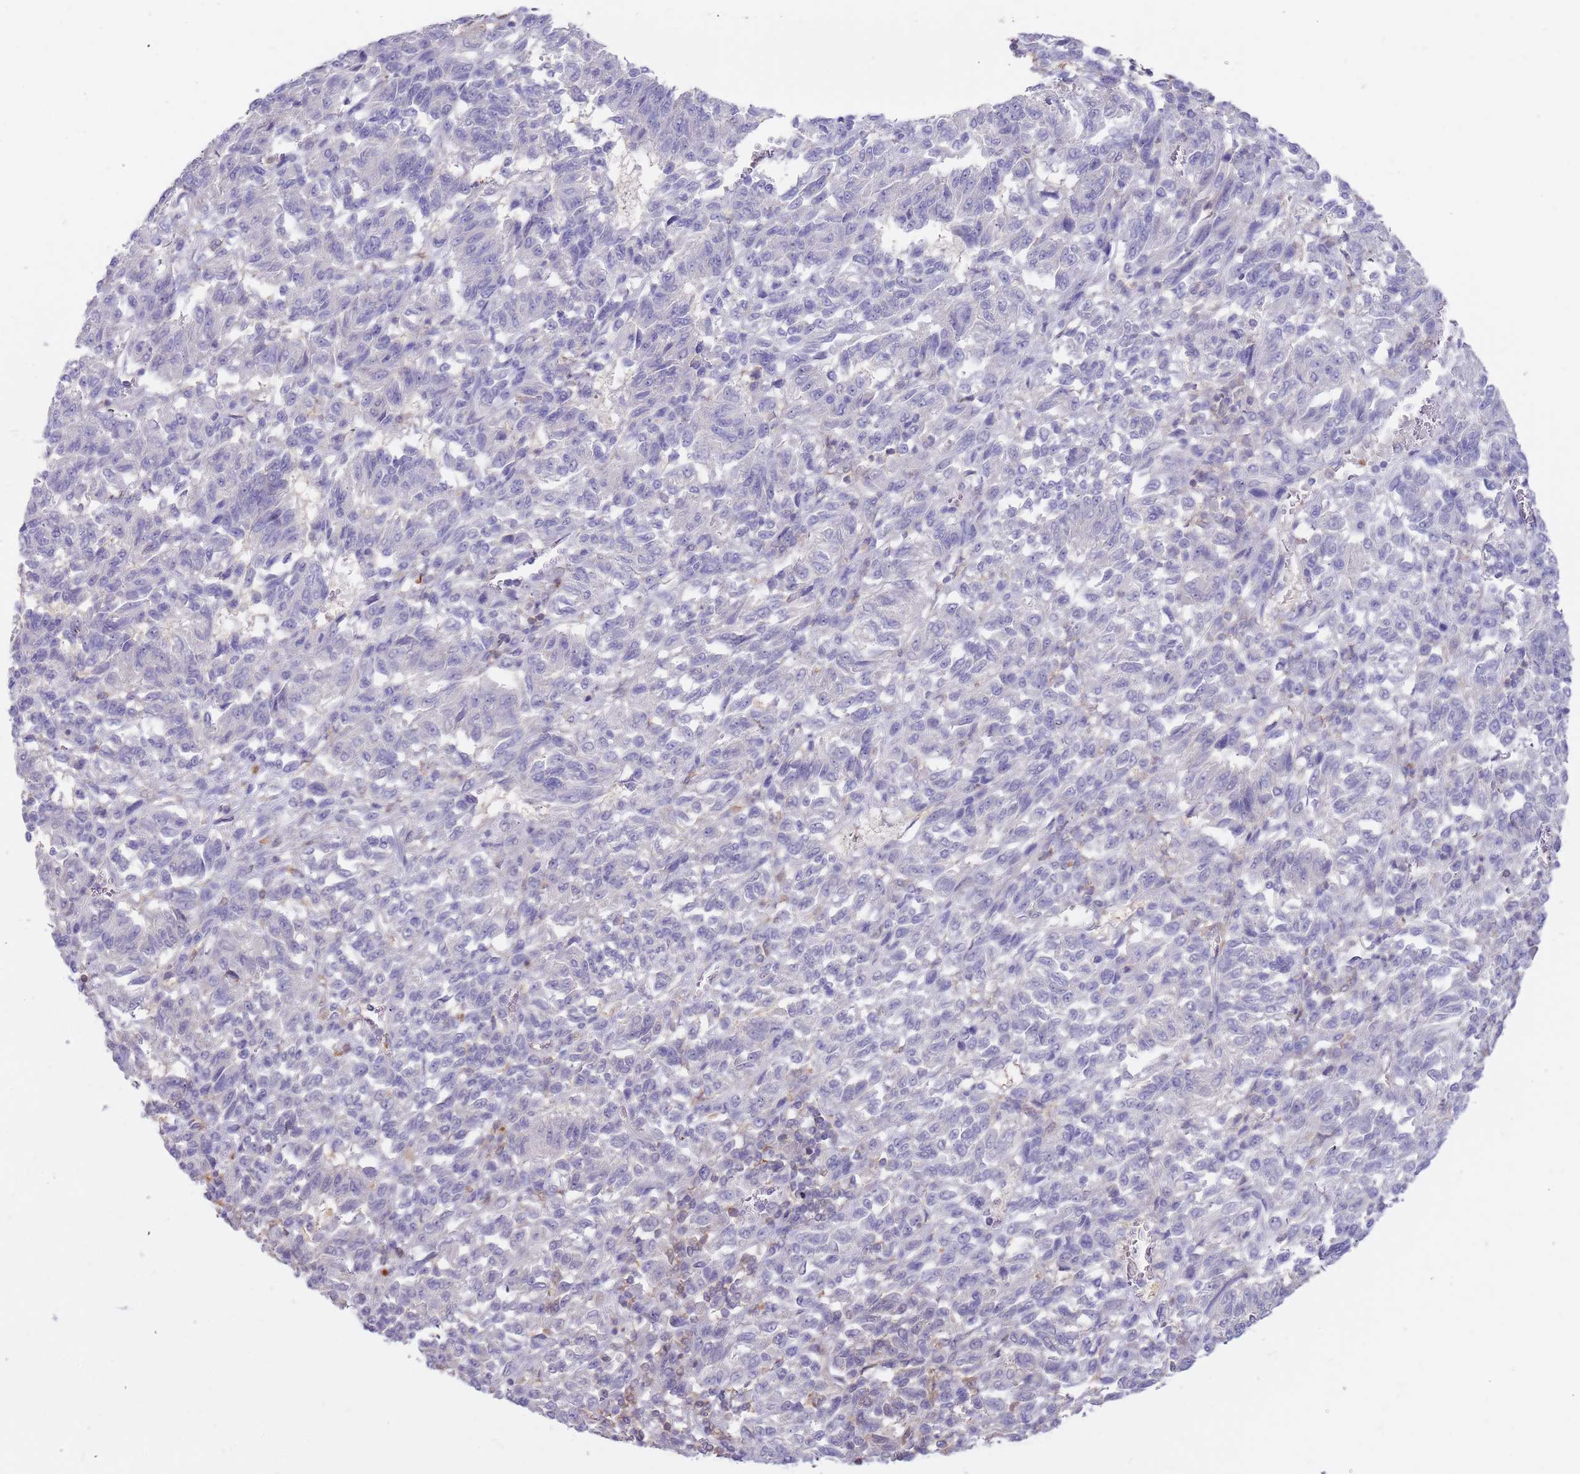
{"staining": {"intensity": "negative", "quantity": "none", "location": "none"}, "tissue": "melanoma", "cell_type": "Tumor cells", "image_type": "cancer", "snomed": [{"axis": "morphology", "description": "Malignant melanoma, Metastatic site"}, {"axis": "topography", "description": "Lung"}], "caption": "Melanoma was stained to show a protein in brown. There is no significant positivity in tumor cells.", "gene": "AP5S1", "patient": {"sex": "male", "age": 64}}